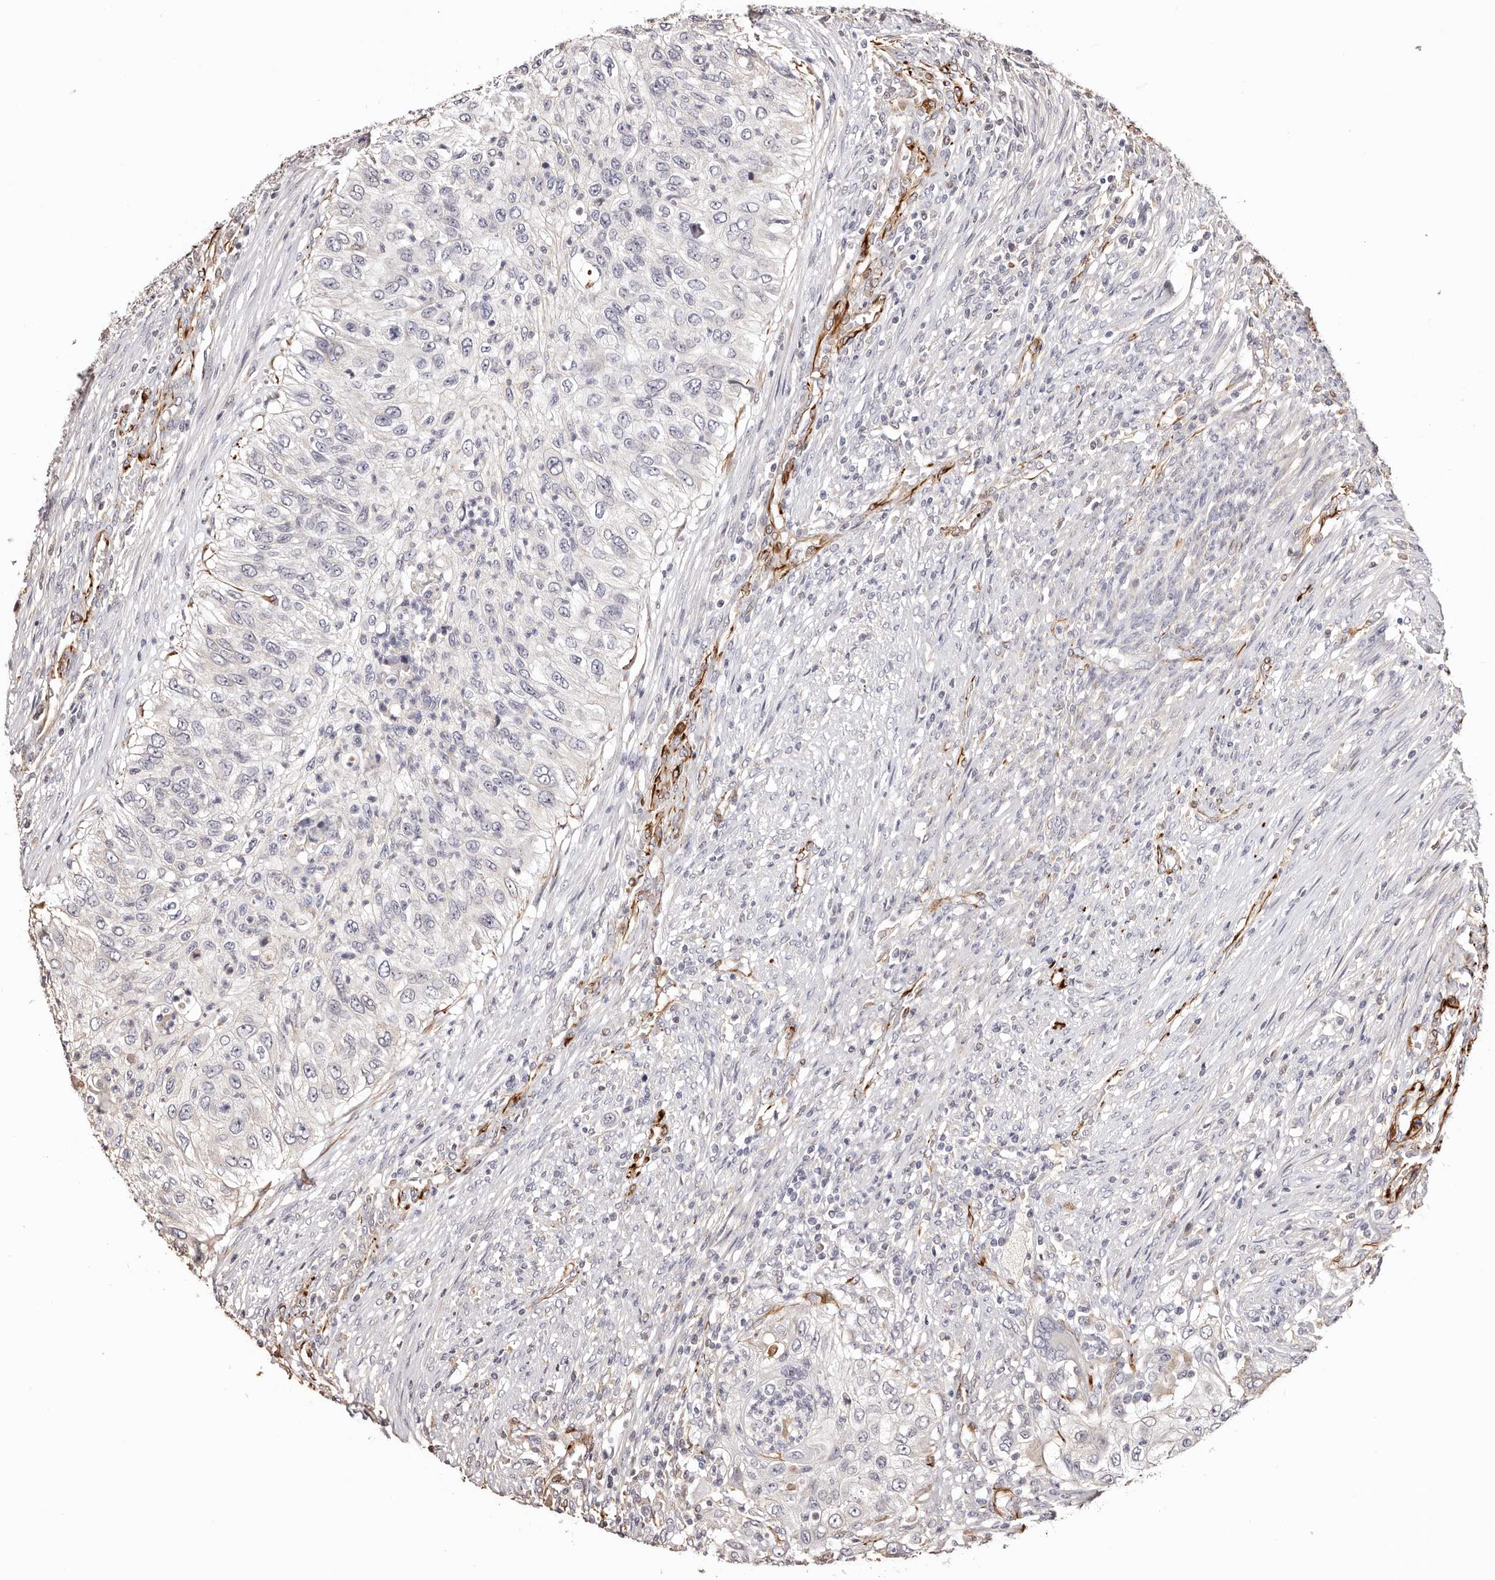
{"staining": {"intensity": "negative", "quantity": "none", "location": "none"}, "tissue": "urothelial cancer", "cell_type": "Tumor cells", "image_type": "cancer", "snomed": [{"axis": "morphology", "description": "Urothelial carcinoma, High grade"}, {"axis": "topography", "description": "Urinary bladder"}], "caption": "High magnification brightfield microscopy of urothelial cancer stained with DAB (brown) and counterstained with hematoxylin (blue): tumor cells show no significant expression.", "gene": "ZNF557", "patient": {"sex": "female", "age": 60}}